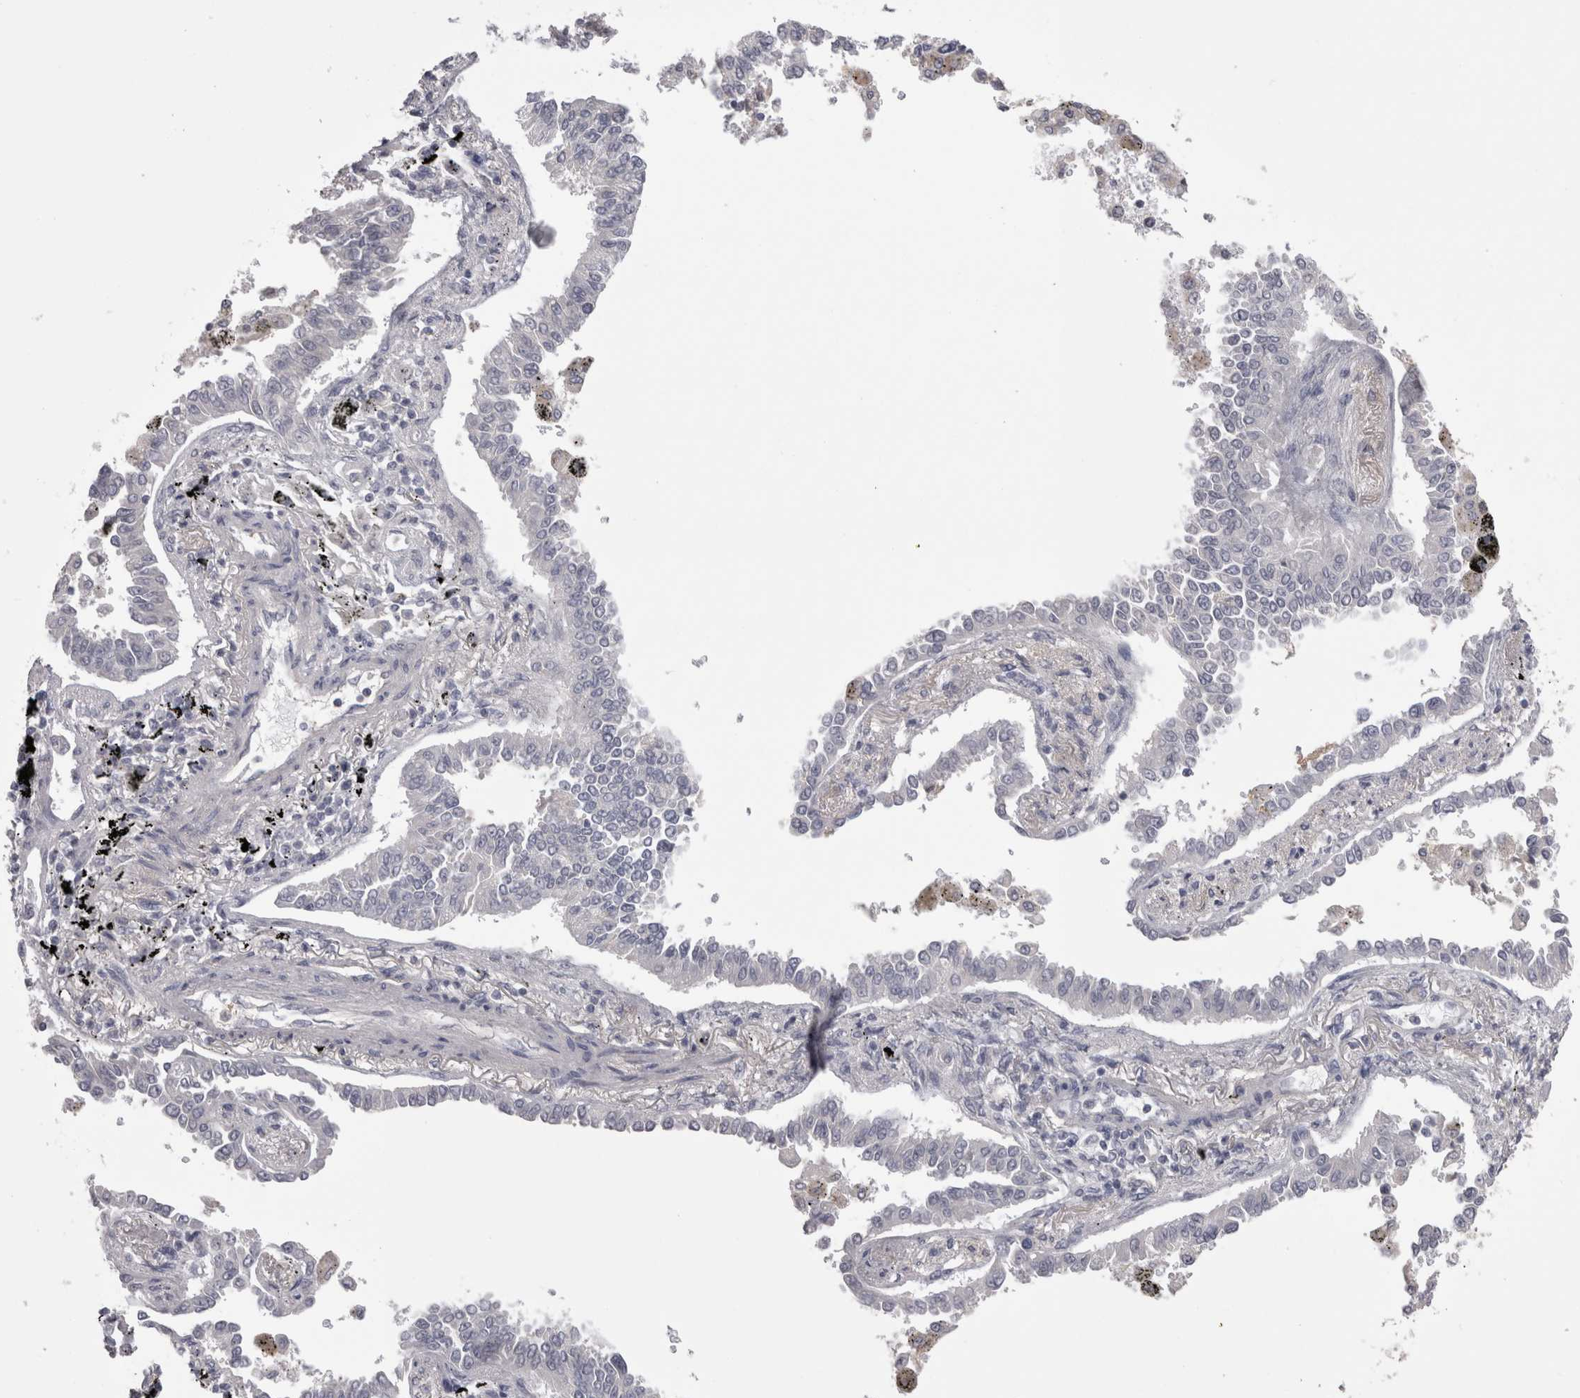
{"staining": {"intensity": "negative", "quantity": "none", "location": "none"}, "tissue": "lung cancer", "cell_type": "Tumor cells", "image_type": "cancer", "snomed": [{"axis": "morphology", "description": "Normal tissue, NOS"}, {"axis": "morphology", "description": "Adenocarcinoma, NOS"}, {"axis": "topography", "description": "Lung"}], "caption": "Histopathology image shows no significant protein expression in tumor cells of lung cancer.", "gene": "SAA4", "patient": {"sex": "male", "age": 59}}